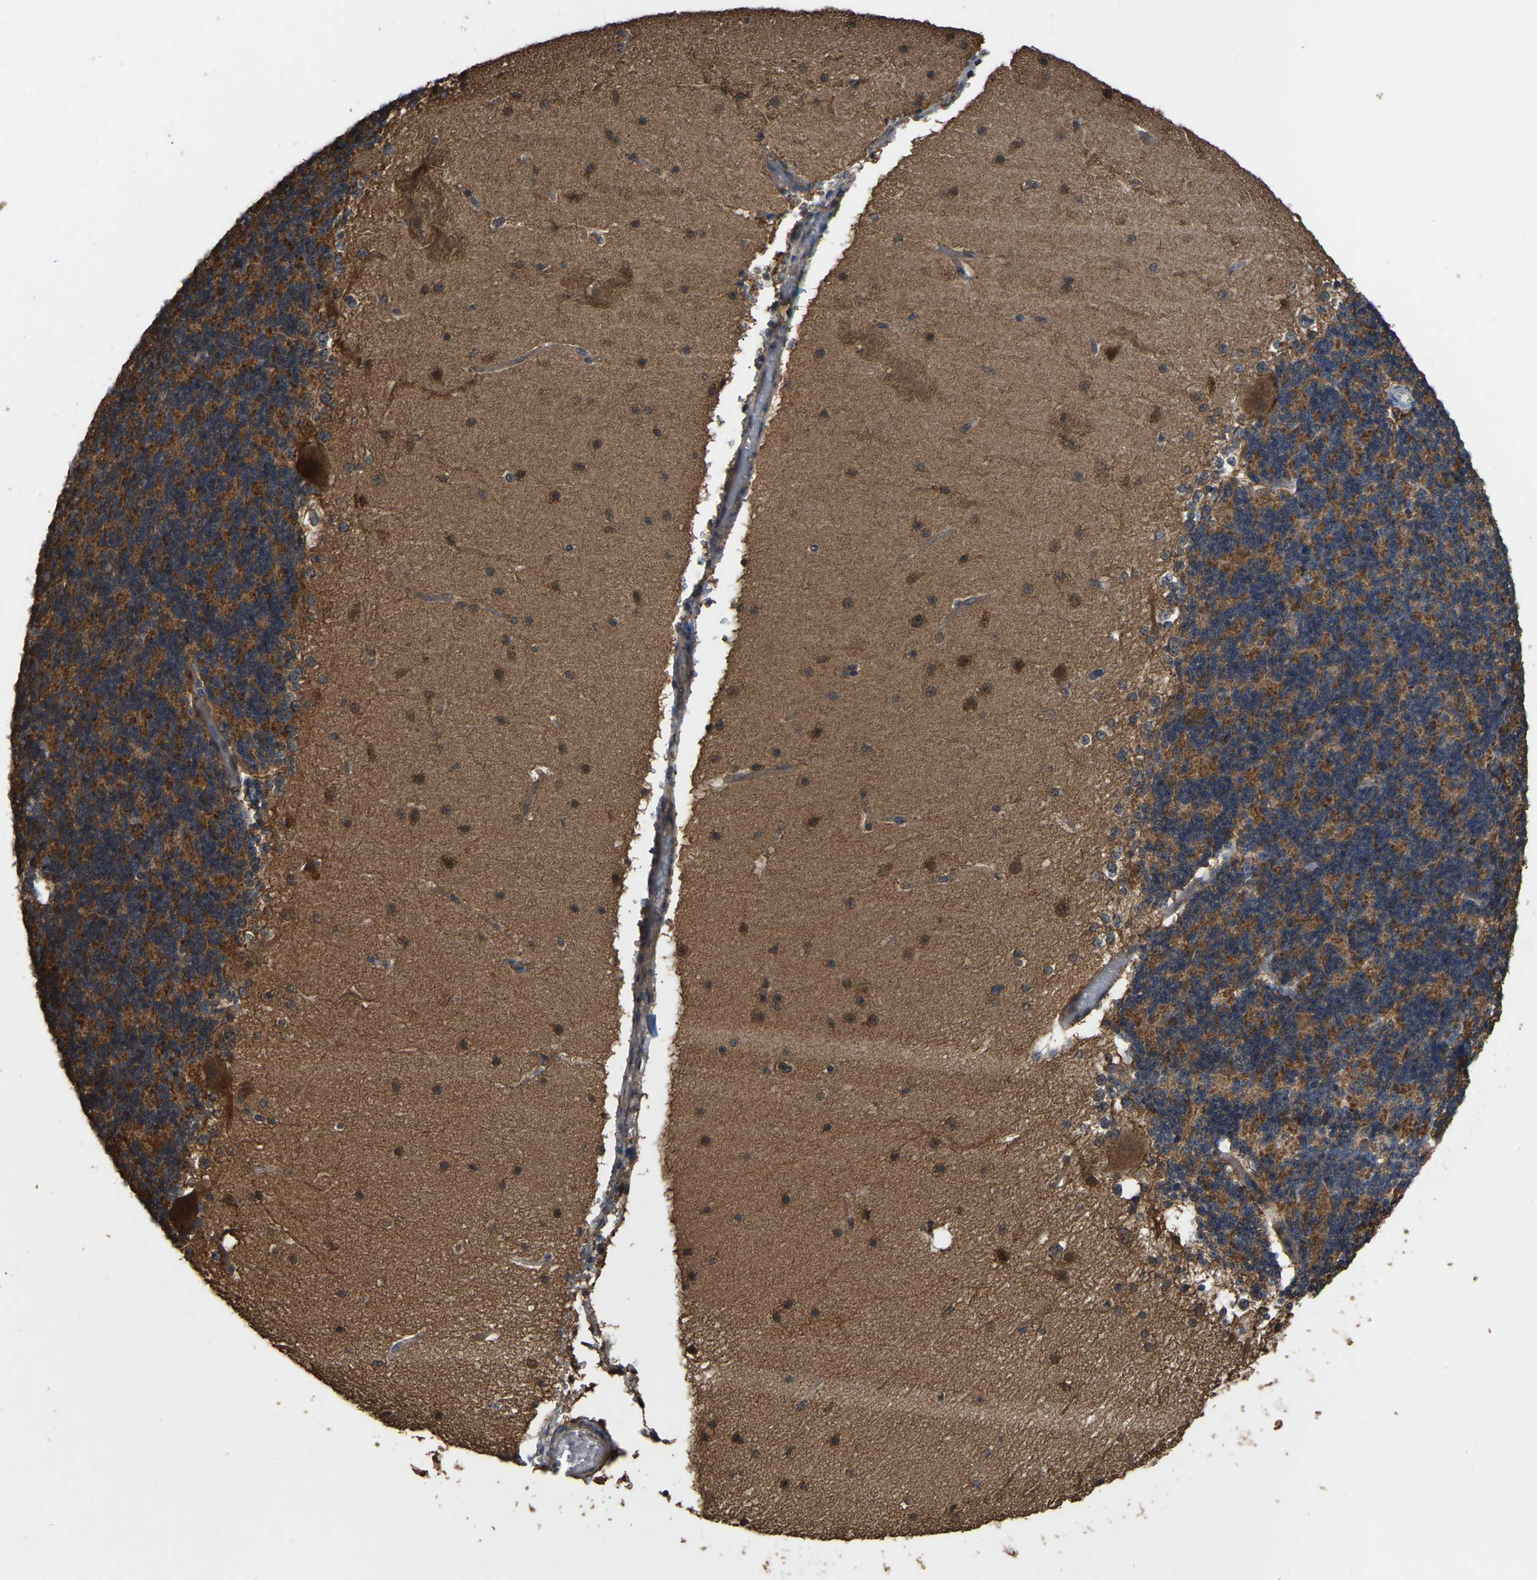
{"staining": {"intensity": "moderate", "quantity": "25%-75%", "location": "cytoplasmic/membranous"}, "tissue": "cerebellum", "cell_type": "Cells in granular layer", "image_type": "normal", "snomed": [{"axis": "morphology", "description": "Normal tissue, NOS"}, {"axis": "topography", "description": "Cerebellum"}], "caption": "The immunohistochemical stain highlights moderate cytoplasmic/membranous positivity in cells in granular layer of unremarkable cerebellum. The staining was performed using DAB (3,3'-diaminobenzidine) to visualize the protein expression in brown, while the nuclei were stained in blue with hematoxylin (Magnification: 20x).", "gene": "FHIT", "patient": {"sex": "female", "age": 19}}